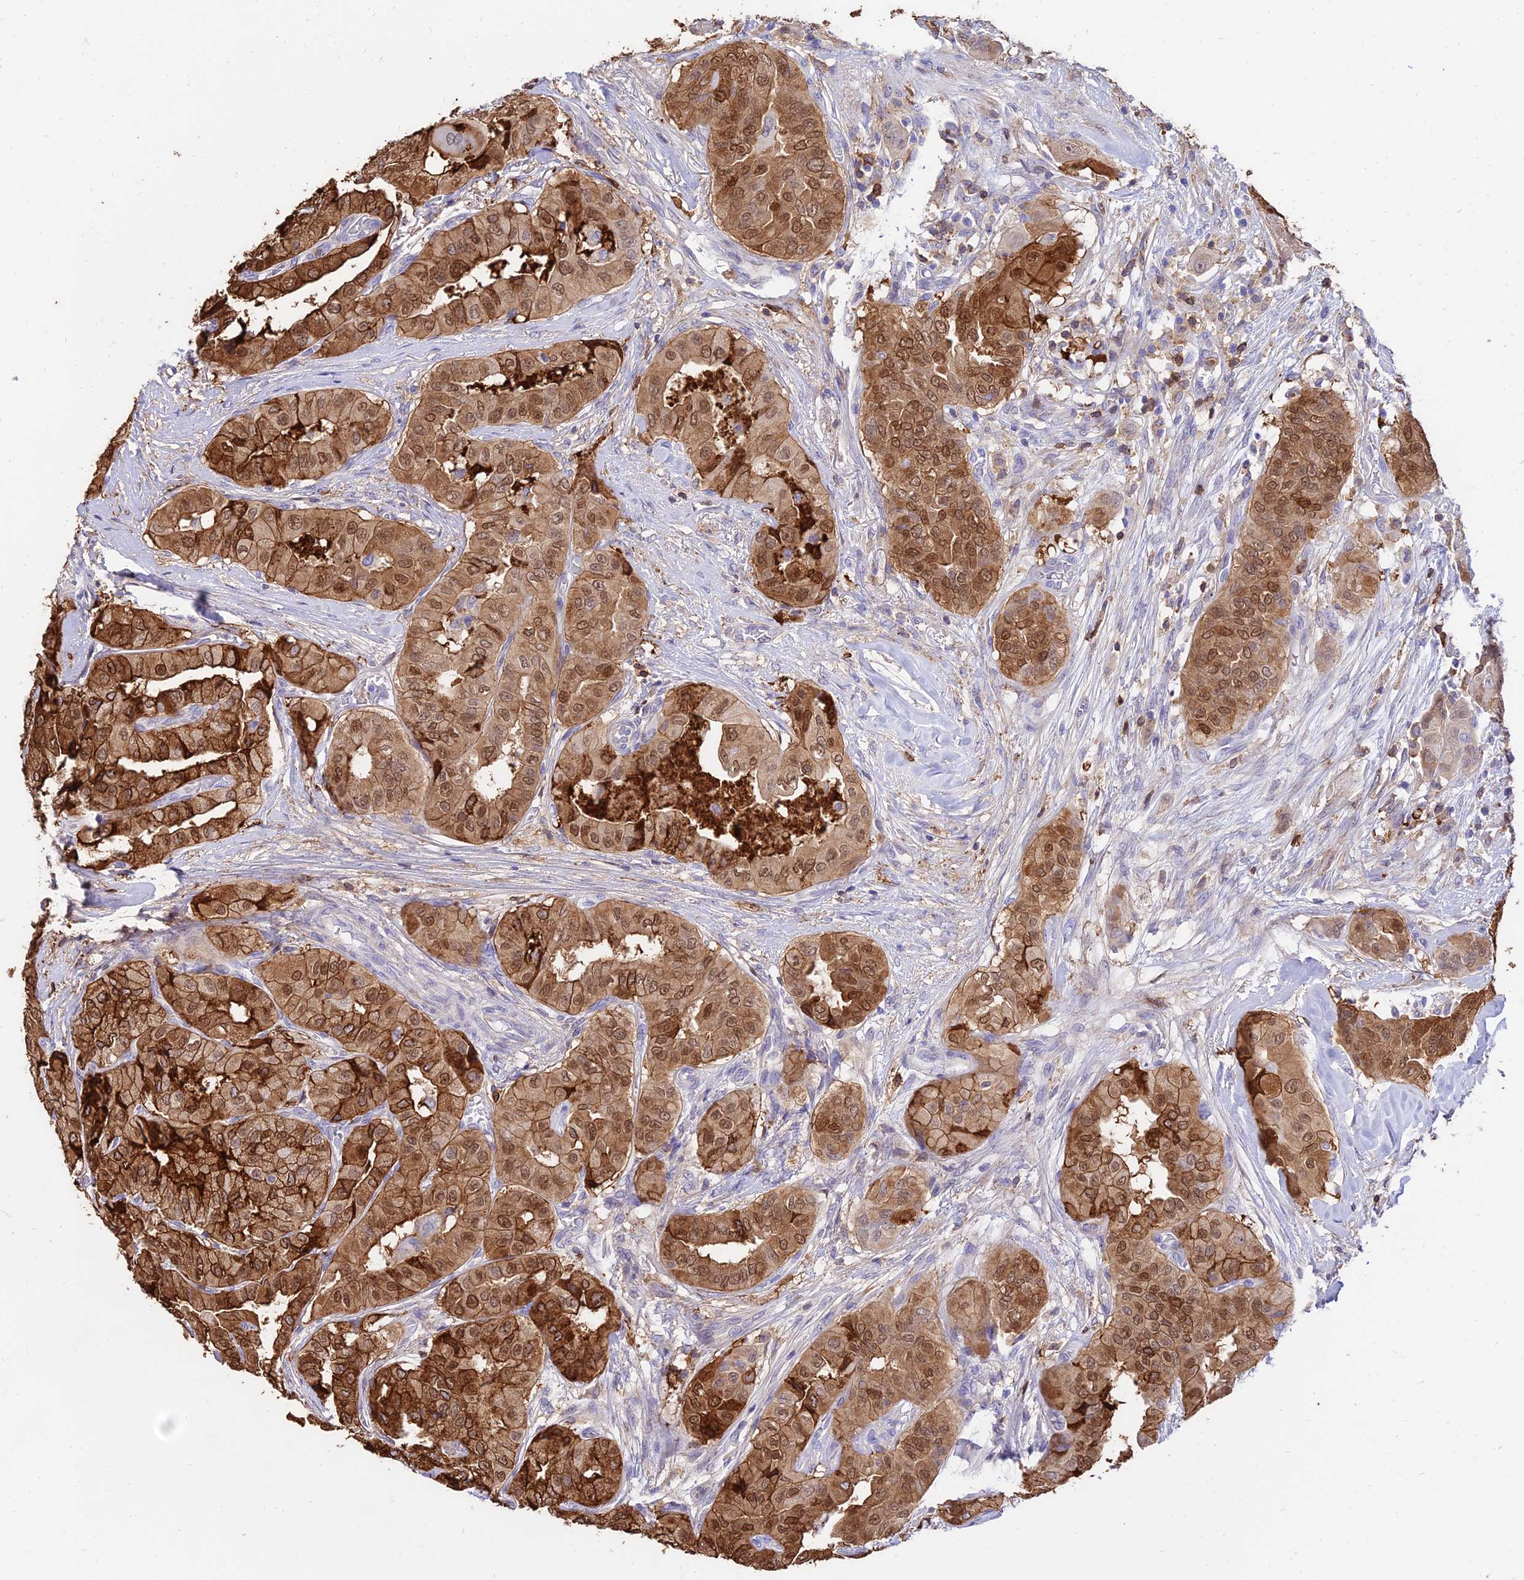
{"staining": {"intensity": "strong", "quantity": ">75%", "location": "cytoplasmic/membranous,nuclear"}, "tissue": "thyroid cancer", "cell_type": "Tumor cells", "image_type": "cancer", "snomed": [{"axis": "morphology", "description": "Papillary adenocarcinoma, NOS"}, {"axis": "topography", "description": "Thyroid gland"}], "caption": "Protein staining demonstrates strong cytoplasmic/membranous and nuclear staining in approximately >75% of tumor cells in papillary adenocarcinoma (thyroid).", "gene": "SREK1IP1", "patient": {"sex": "female", "age": 59}}